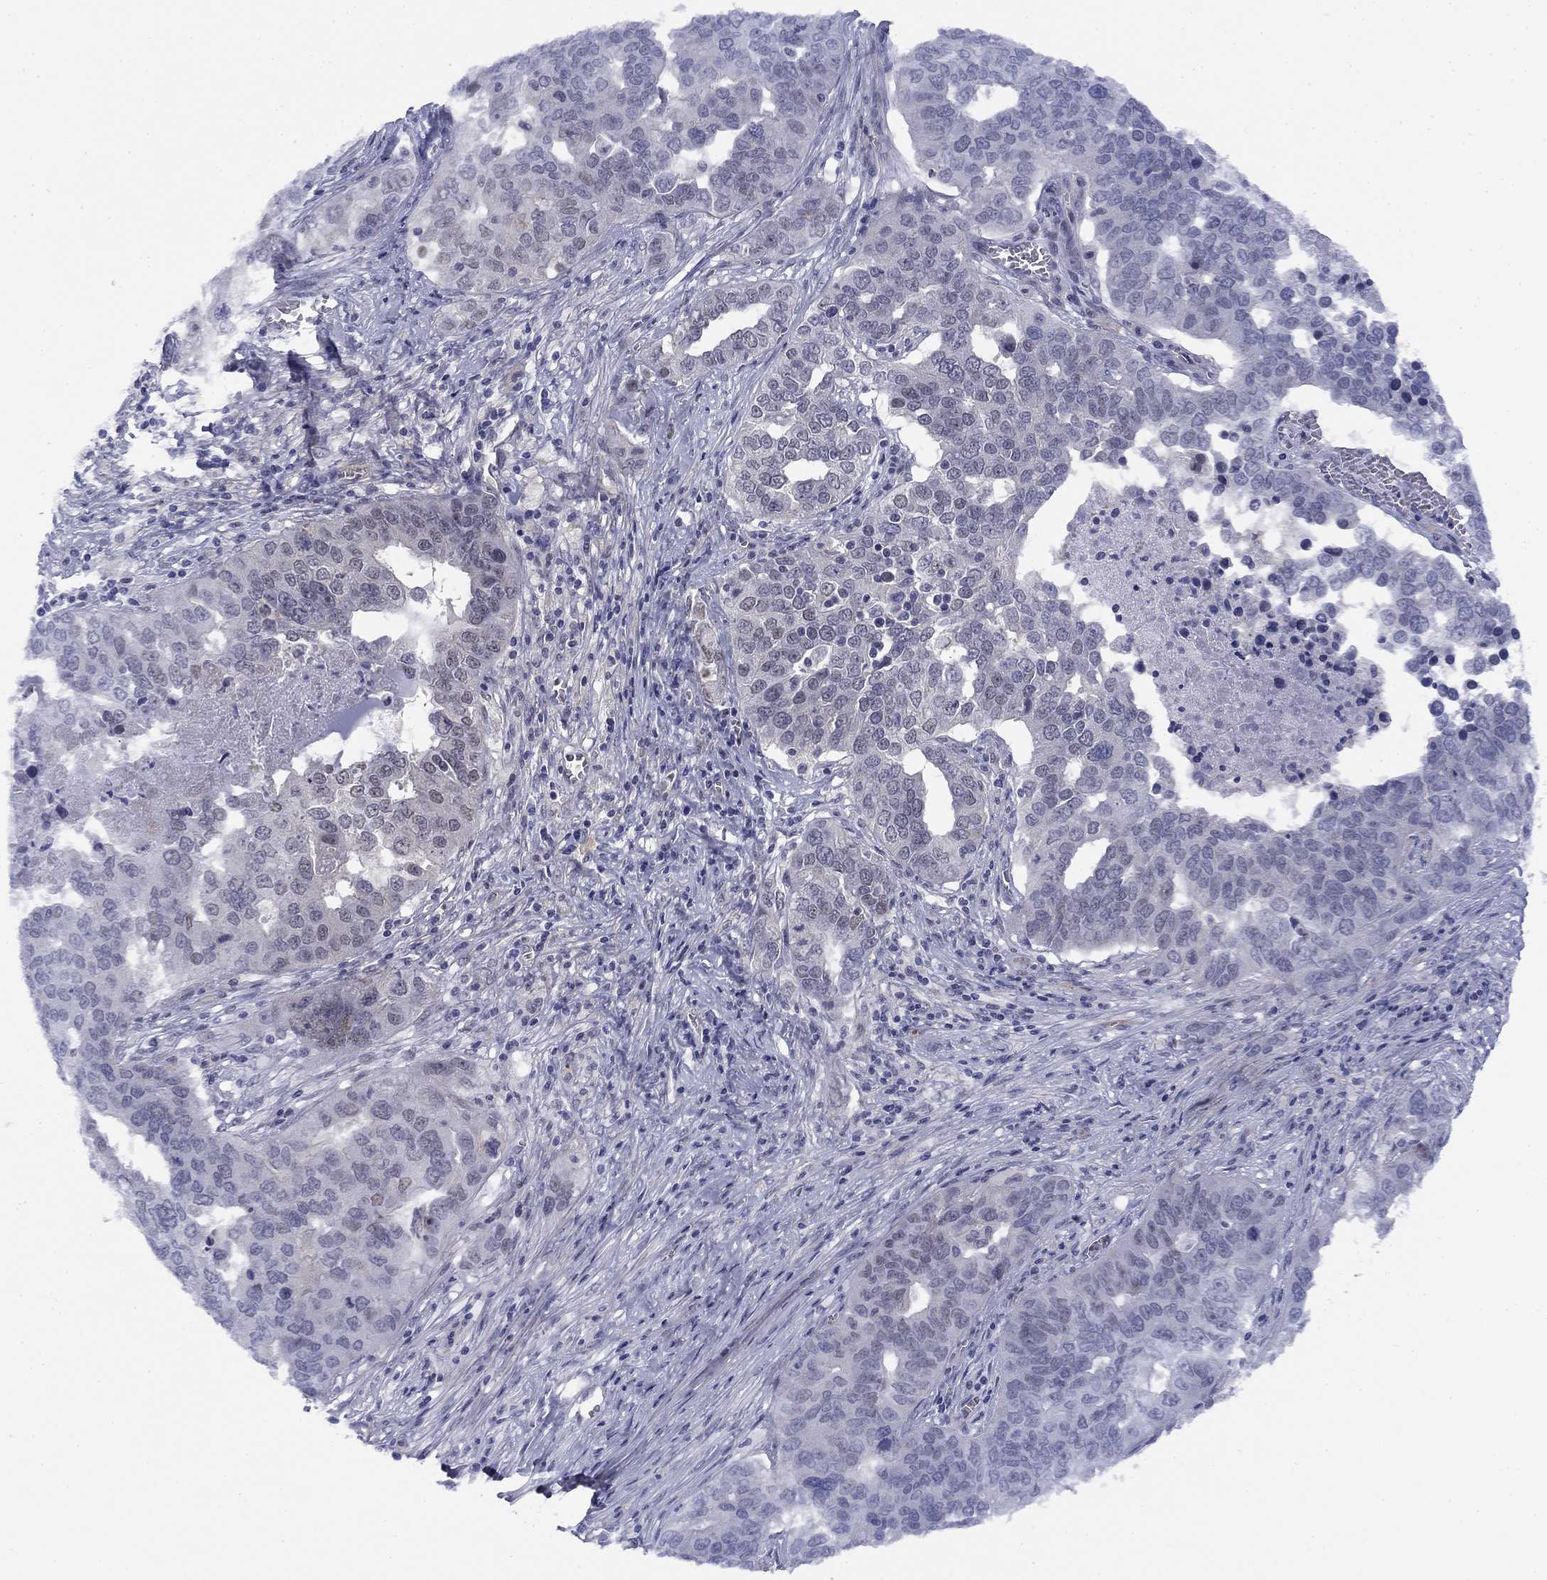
{"staining": {"intensity": "weak", "quantity": "<25%", "location": "nuclear"}, "tissue": "ovarian cancer", "cell_type": "Tumor cells", "image_type": "cancer", "snomed": [{"axis": "morphology", "description": "Carcinoma, endometroid"}, {"axis": "topography", "description": "Soft tissue"}, {"axis": "topography", "description": "Ovary"}], "caption": "There is no significant positivity in tumor cells of endometroid carcinoma (ovarian).", "gene": "TIGD4", "patient": {"sex": "female", "age": 52}}